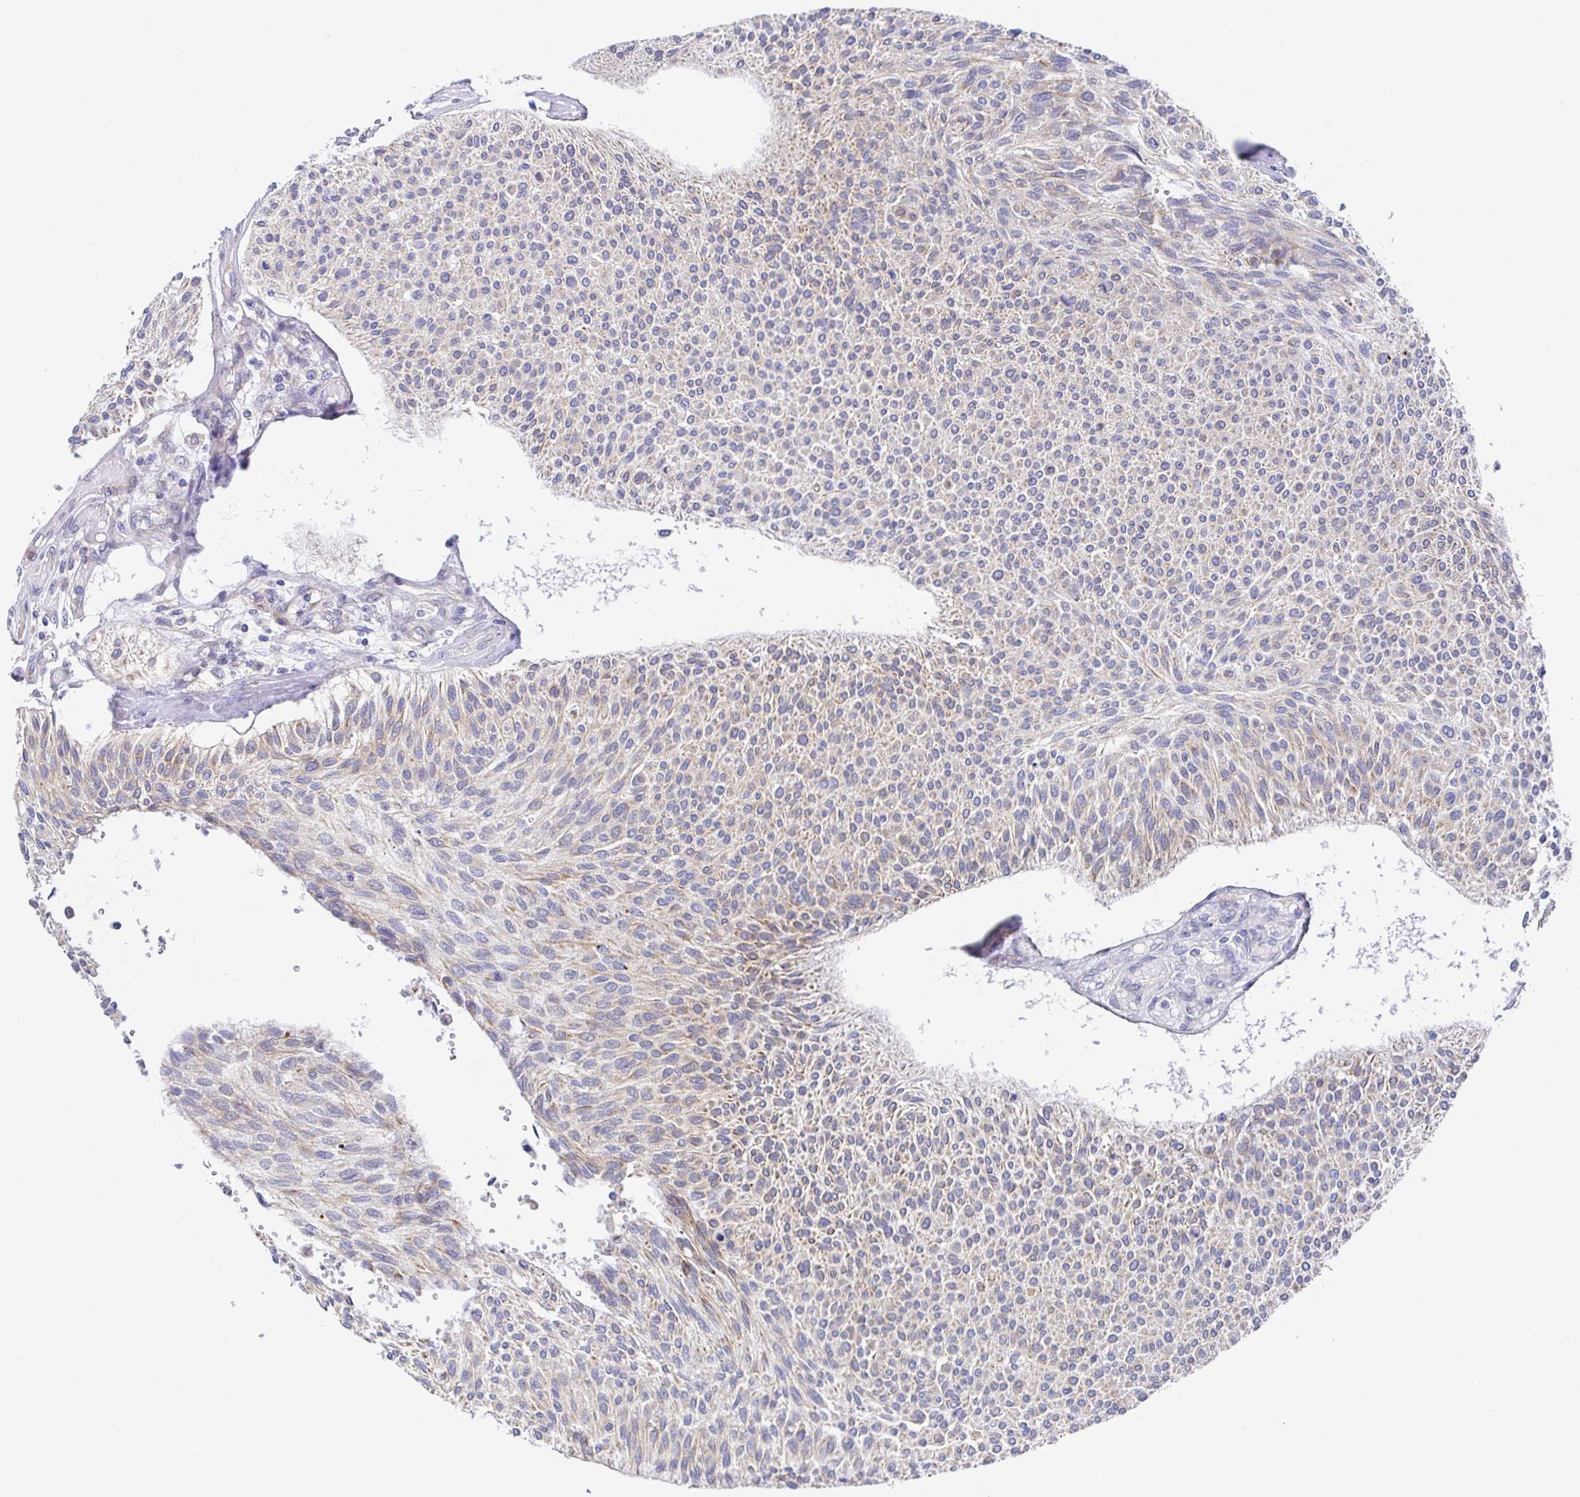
{"staining": {"intensity": "moderate", "quantity": "25%-75%", "location": "cytoplasmic/membranous"}, "tissue": "urothelial cancer", "cell_type": "Tumor cells", "image_type": "cancer", "snomed": [{"axis": "morphology", "description": "Urothelial carcinoma, NOS"}, {"axis": "topography", "description": "Urinary bladder"}], "caption": "A high-resolution image shows immunohistochemistry staining of transitional cell carcinoma, which displays moderate cytoplasmic/membranous positivity in about 25%-75% of tumor cells.", "gene": "GOLGA1", "patient": {"sex": "male", "age": 55}}